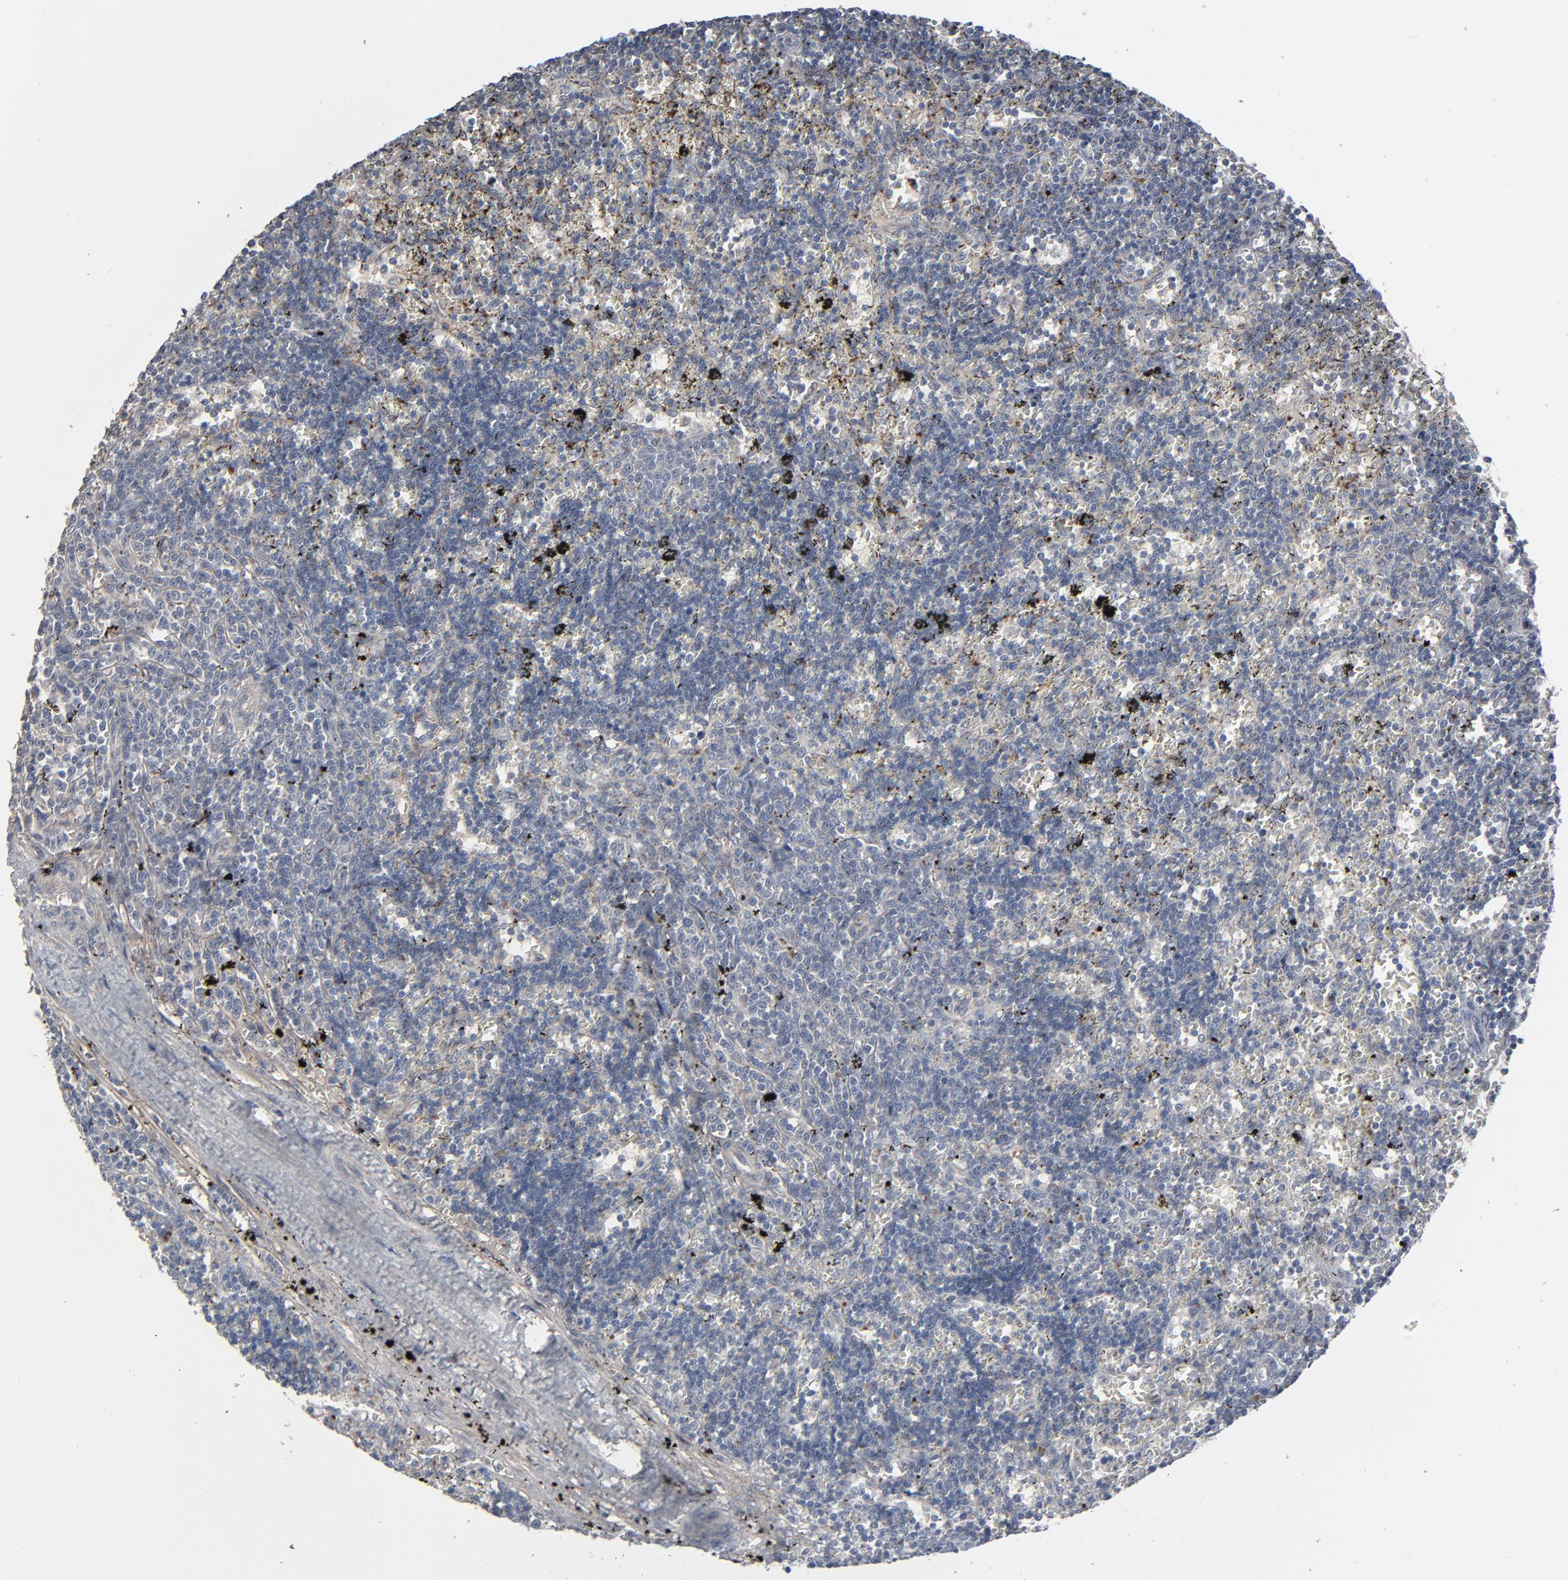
{"staining": {"intensity": "negative", "quantity": "none", "location": "none"}, "tissue": "lymphoma", "cell_type": "Tumor cells", "image_type": "cancer", "snomed": [{"axis": "morphology", "description": "Malignant lymphoma, non-Hodgkin's type, Low grade"}, {"axis": "topography", "description": "Spleen"}], "caption": "Tumor cells show no significant positivity in malignant lymphoma, non-Hodgkin's type (low-grade). Brightfield microscopy of immunohistochemistry (IHC) stained with DAB (3,3'-diaminobenzidine) (brown) and hematoxylin (blue), captured at high magnification.", "gene": "JAM3", "patient": {"sex": "male", "age": 60}}